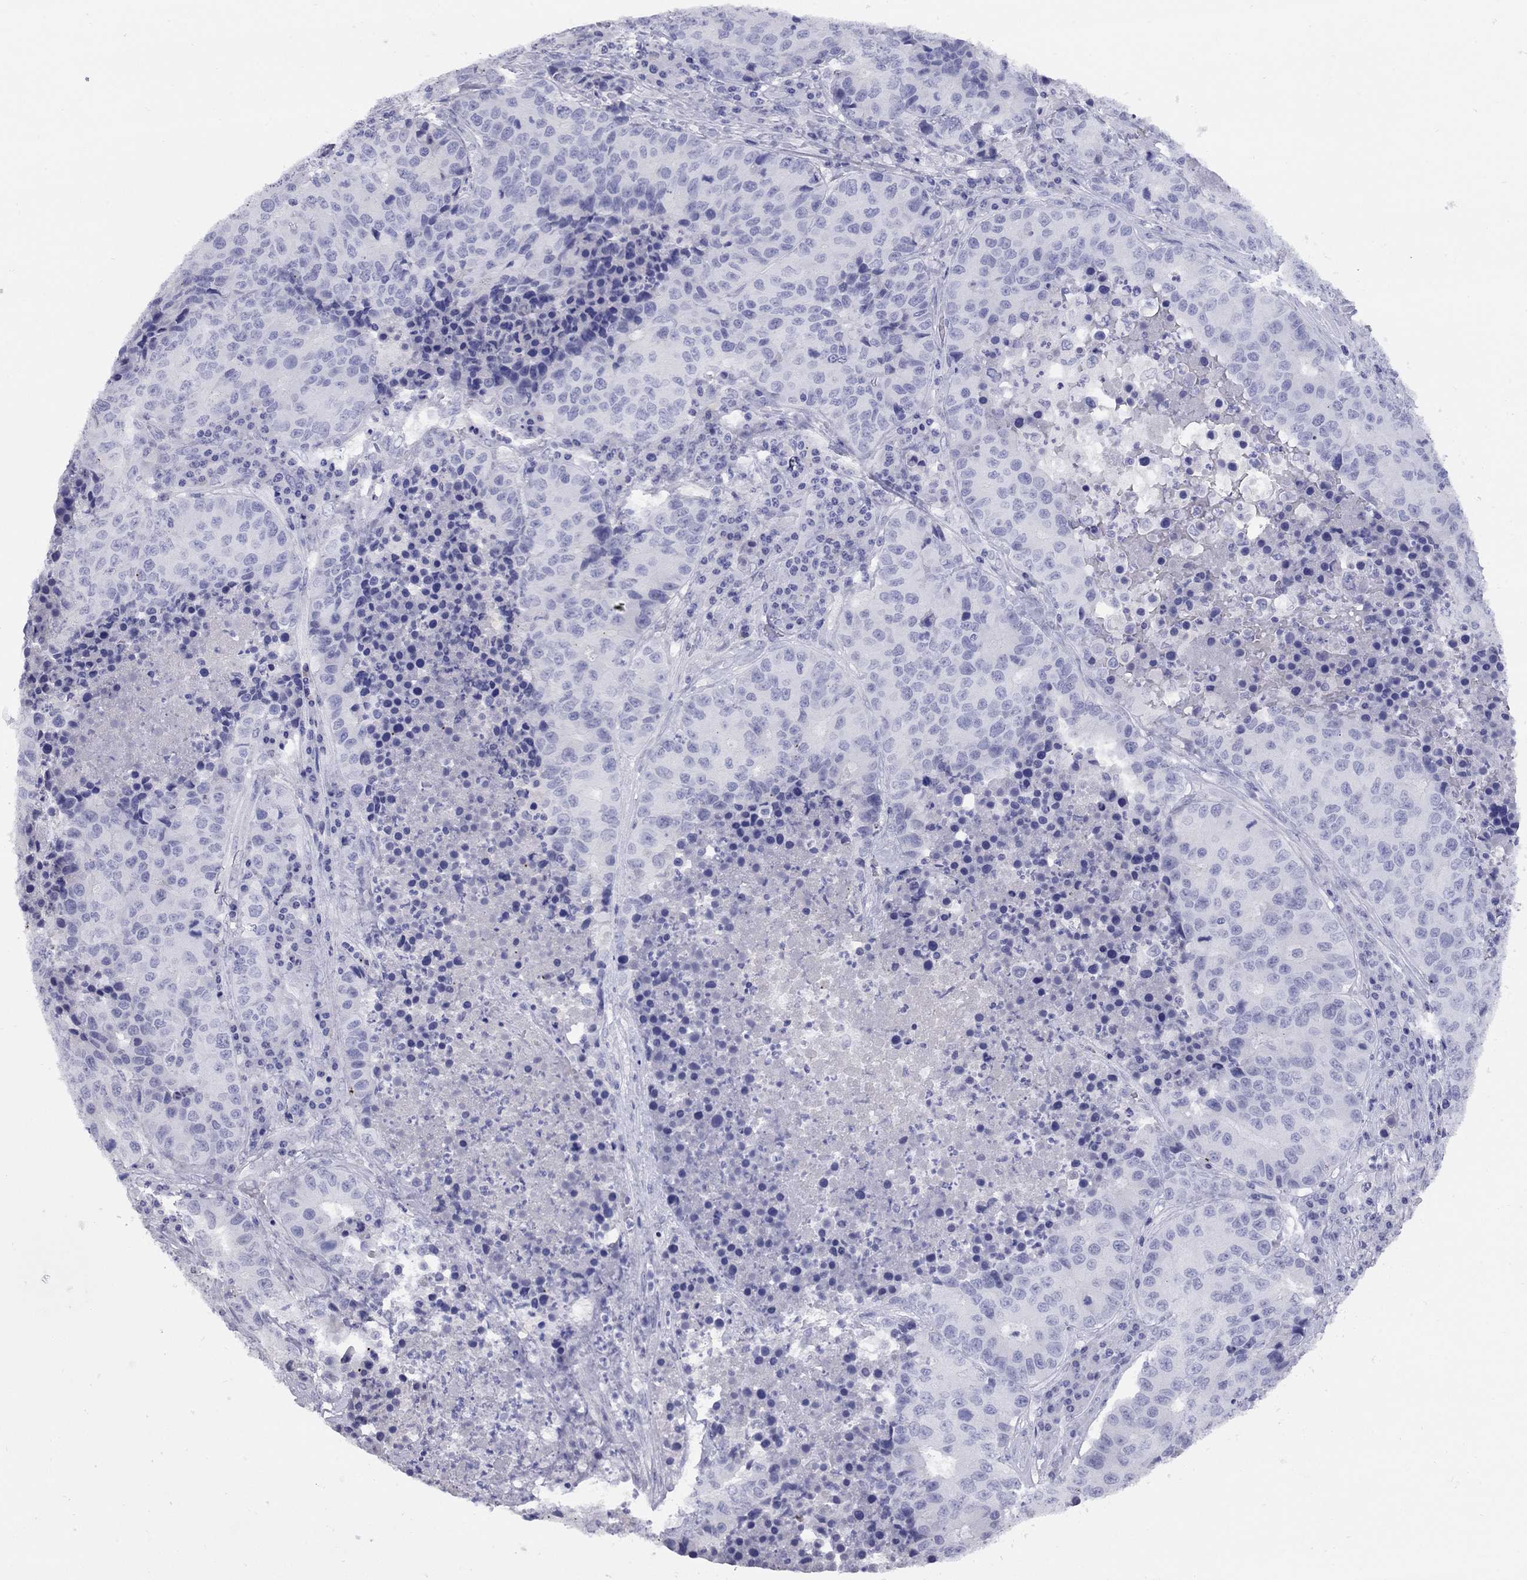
{"staining": {"intensity": "negative", "quantity": "none", "location": "none"}, "tissue": "stomach cancer", "cell_type": "Tumor cells", "image_type": "cancer", "snomed": [{"axis": "morphology", "description": "Adenocarcinoma, NOS"}, {"axis": "topography", "description": "Stomach"}], "caption": "A micrograph of stomach cancer stained for a protein exhibits no brown staining in tumor cells.", "gene": "GRIA2", "patient": {"sex": "male", "age": 71}}